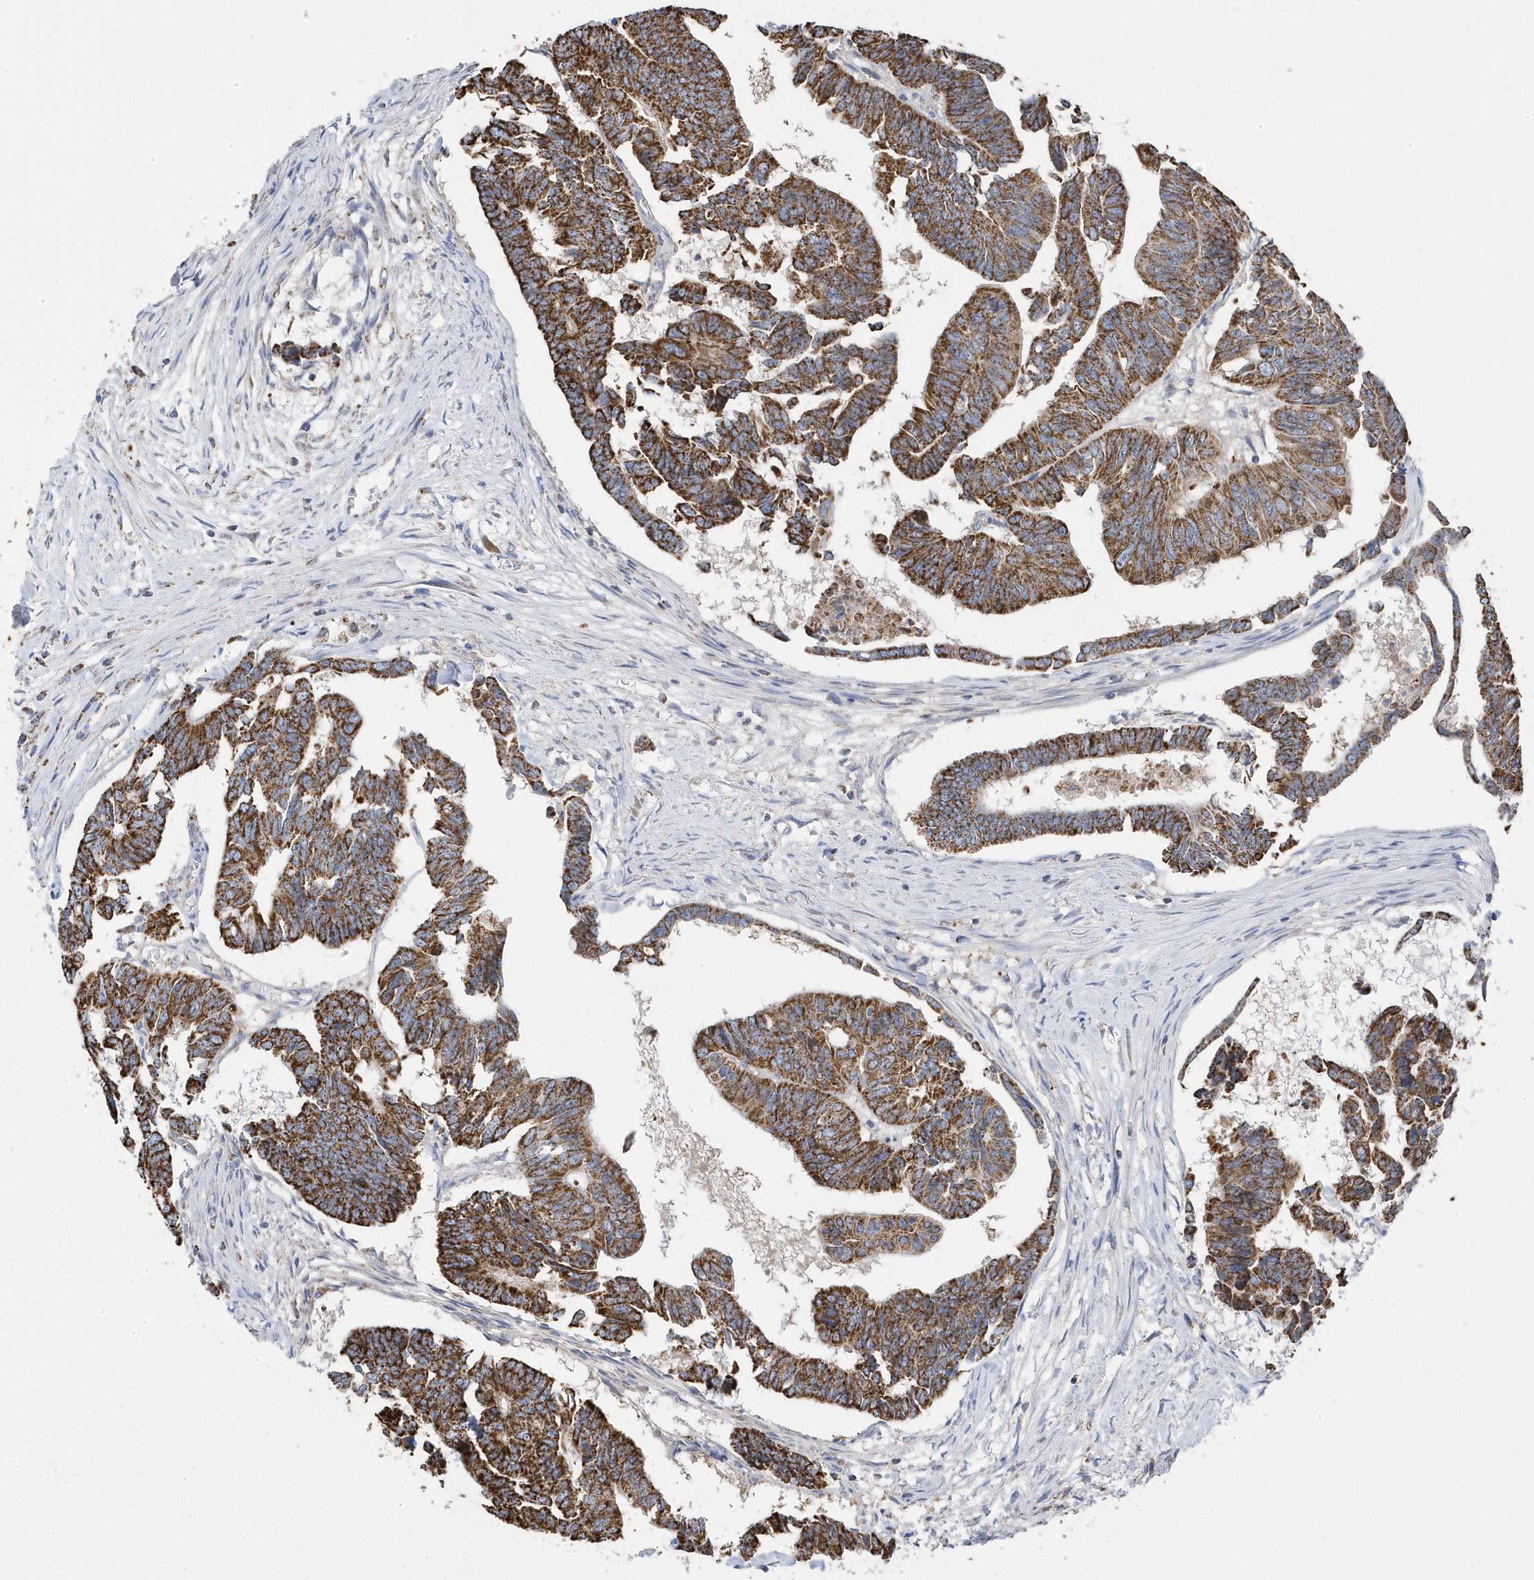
{"staining": {"intensity": "strong", "quantity": ">75%", "location": "cytoplasmic/membranous"}, "tissue": "colorectal cancer", "cell_type": "Tumor cells", "image_type": "cancer", "snomed": [{"axis": "morphology", "description": "Adenocarcinoma, NOS"}, {"axis": "topography", "description": "Rectum"}], "caption": "A histopathology image of colorectal adenocarcinoma stained for a protein reveals strong cytoplasmic/membranous brown staining in tumor cells.", "gene": "GTPBP8", "patient": {"sex": "female", "age": 65}}